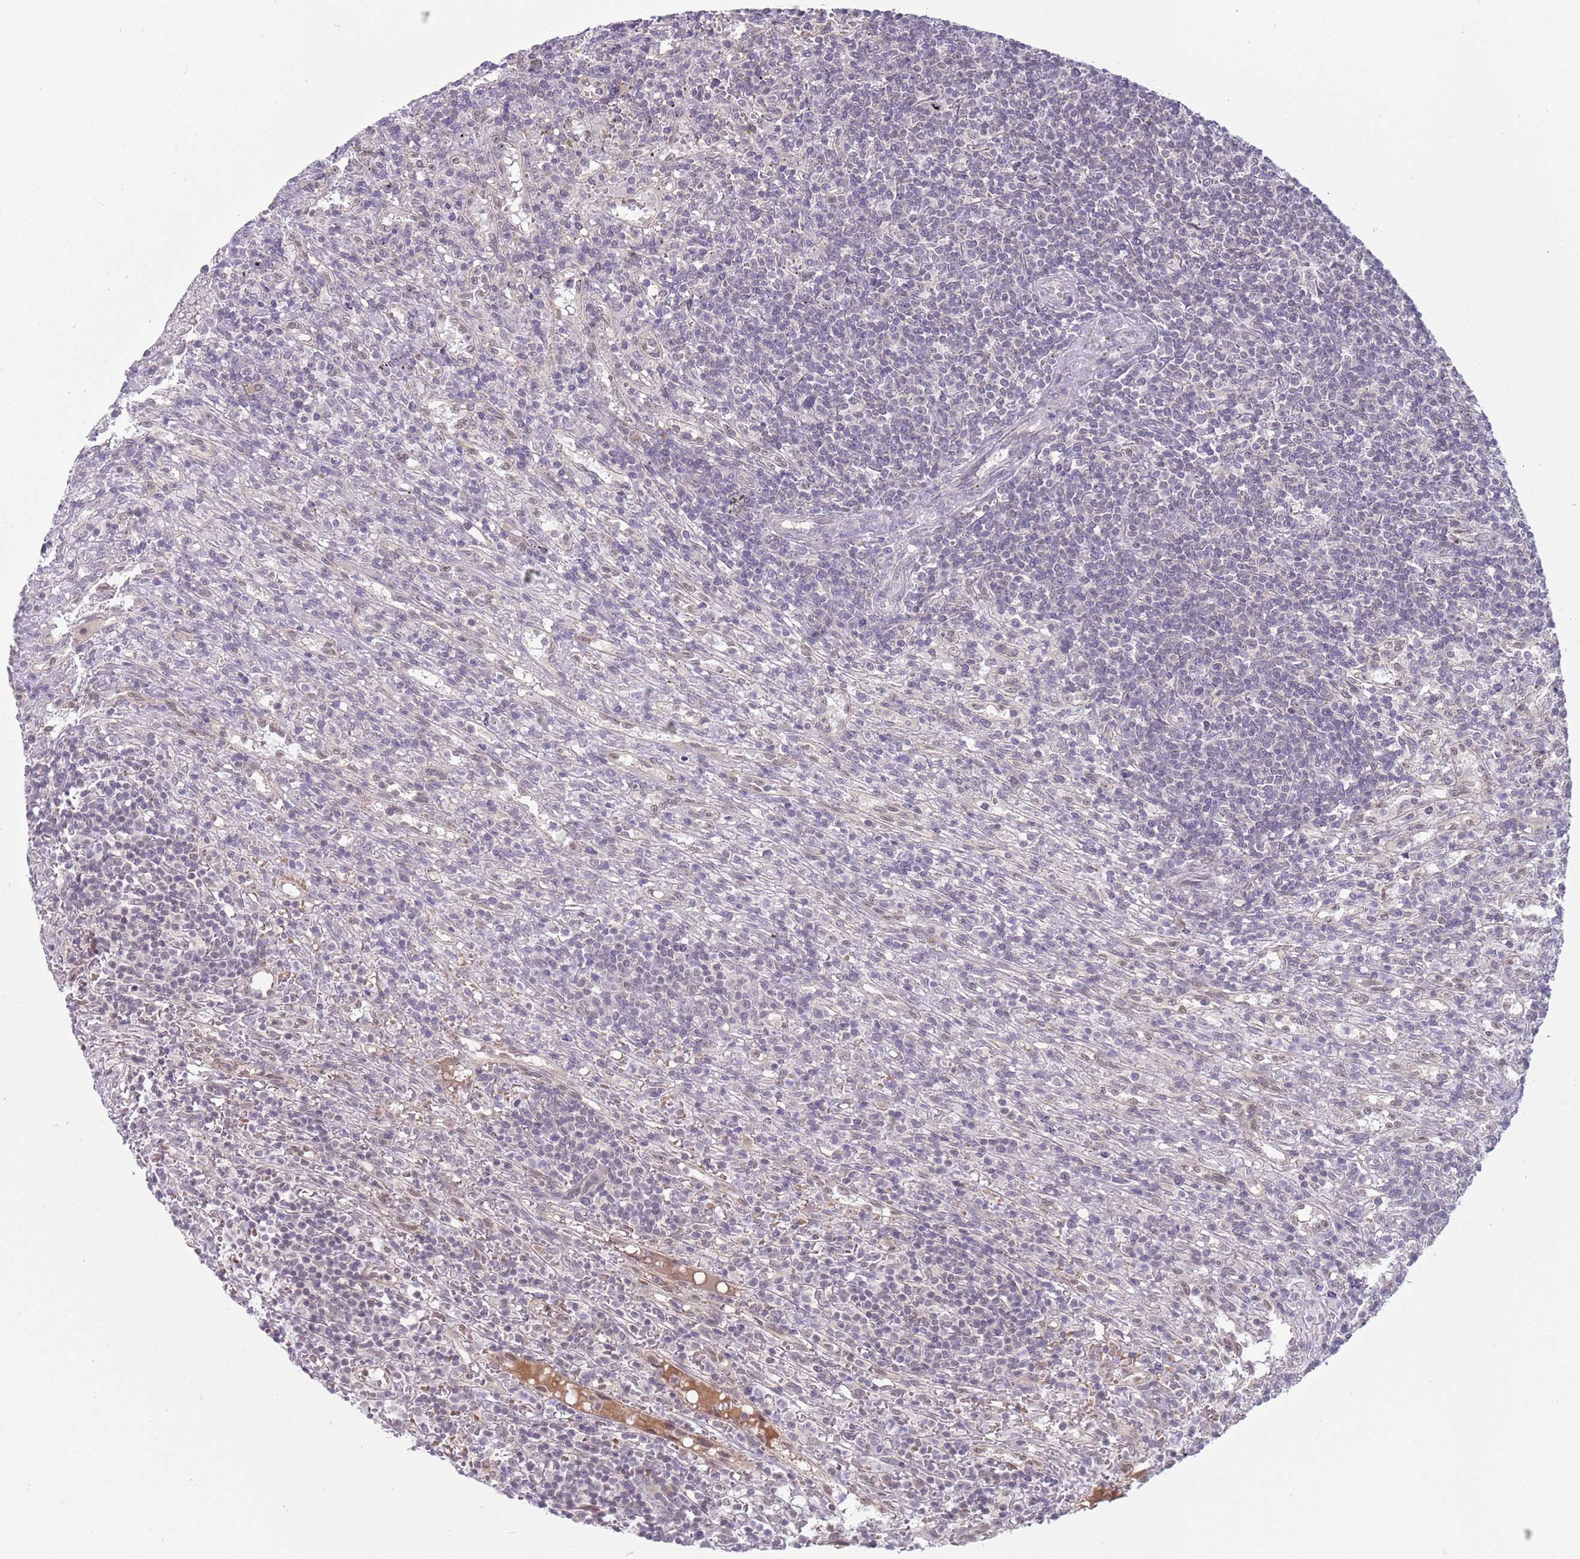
{"staining": {"intensity": "negative", "quantity": "none", "location": "none"}, "tissue": "lymphoma", "cell_type": "Tumor cells", "image_type": "cancer", "snomed": [{"axis": "morphology", "description": "Malignant lymphoma, non-Hodgkin's type, Low grade"}, {"axis": "topography", "description": "Spleen"}], "caption": "DAB (3,3'-diaminobenzidine) immunohistochemical staining of human lymphoma reveals no significant staining in tumor cells. (DAB IHC visualized using brightfield microscopy, high magnification).", "gene": "TM2D1", "patient": {"sex": "male", "age": 76}}